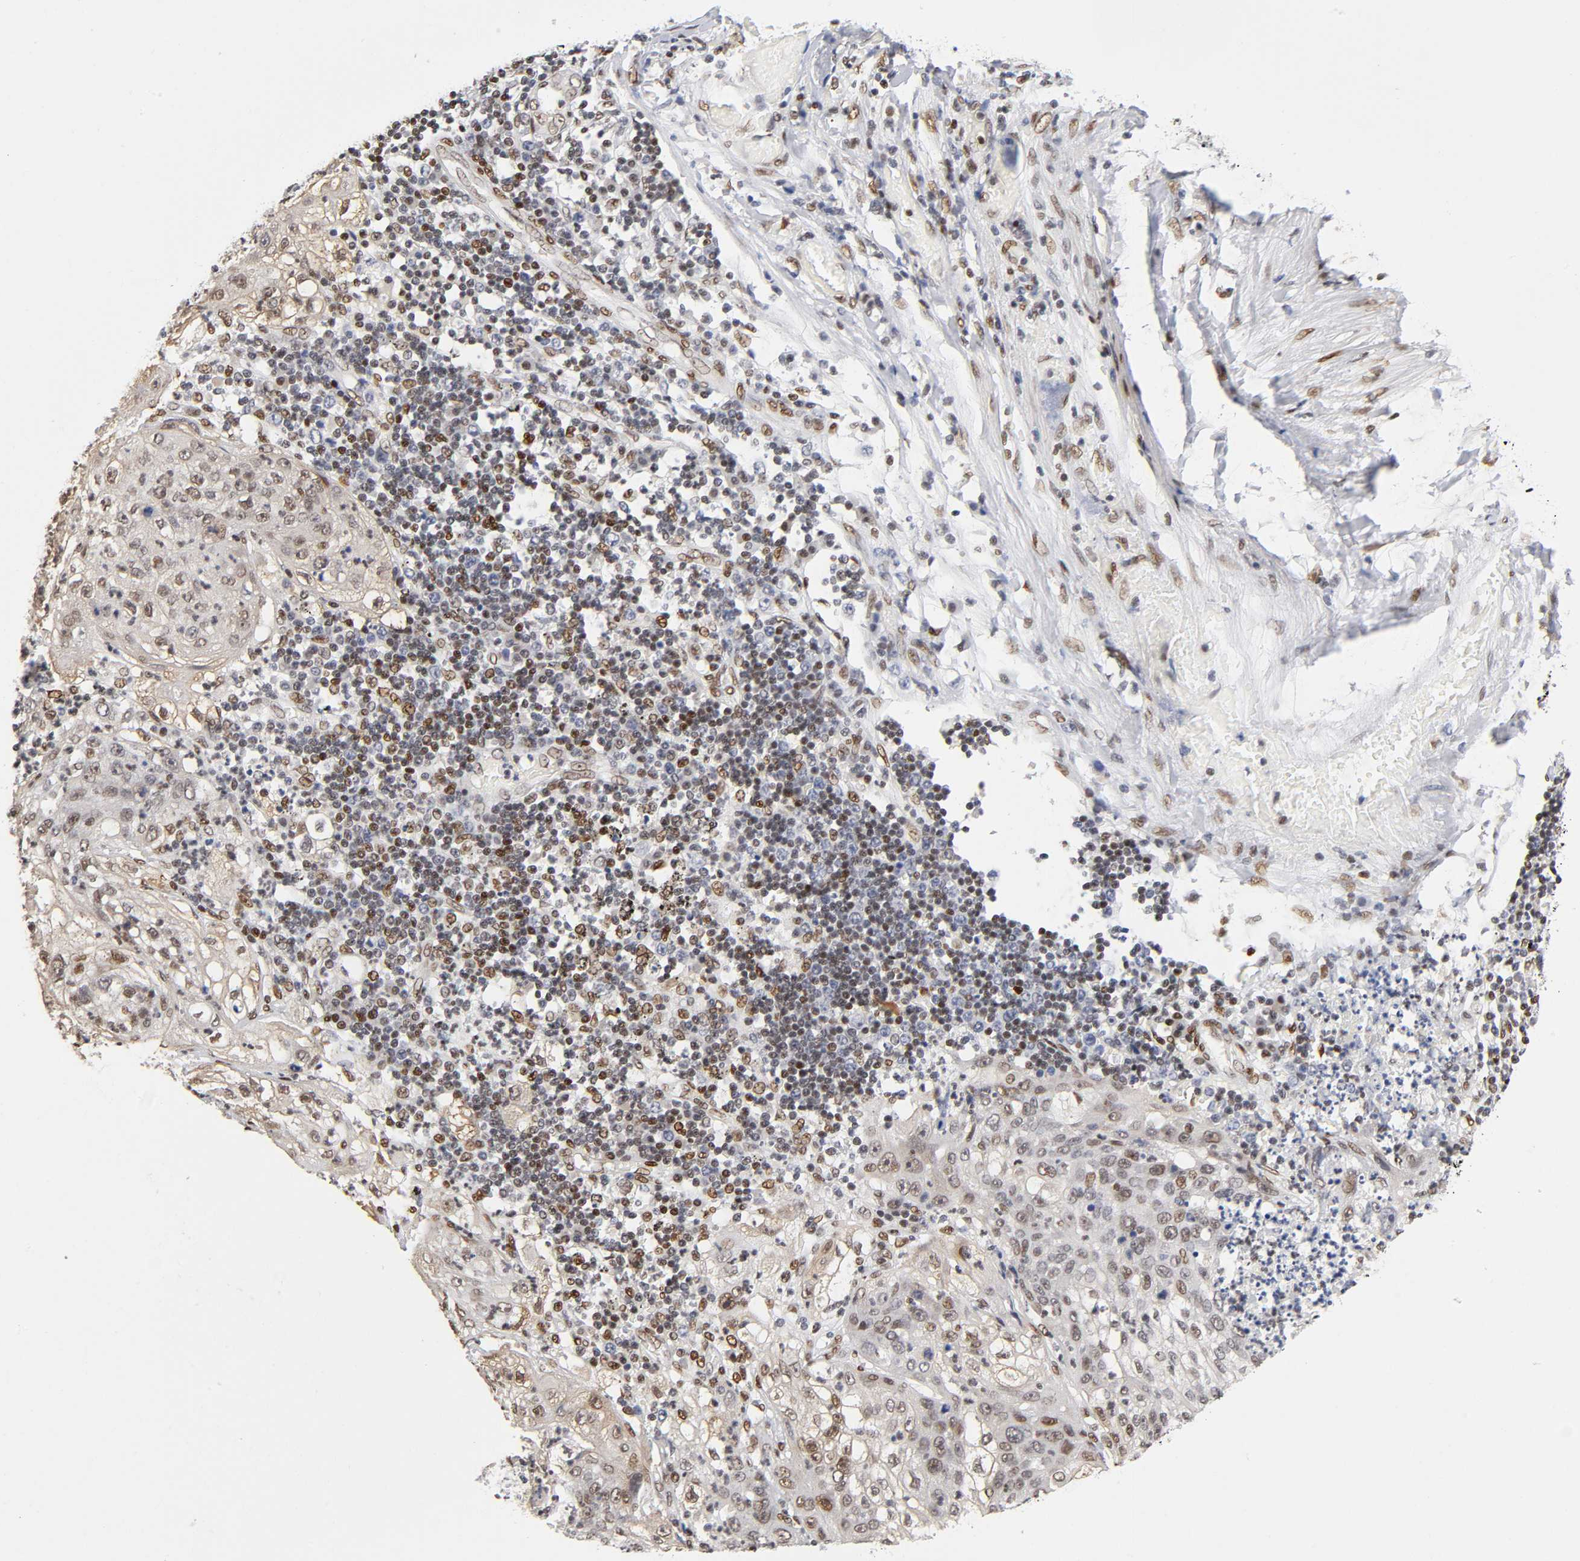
{"staining": {"intensity": "weak", "quantity": "<25%", "location": "cytoplasmic/membranous,nuclear"}, "tissue": "lung cancer", "cell_type": "Tumor cells", "image_type": "cancer", "snomed": [{"axis": "morphology", "description": "Inflammation, NOS"}, {"axis": "morphology", "description": "Squamous cell carcinoma, NOS"}, {"axis": "topography", "description": "Lymph node"}, {"axis": "topography", "description": "Soft tissue"}, {"axis": "topography", "description": "Lung"}], "caption": "IHC image of lung squamous cell carcinoma stained for a protein (brown), which reveals no expression in tumor cells. (DAB (3,3'-diaminobenzidine) IHC with hematoxylin counter stain).", "gene": "NR3C1", "patient": {"sex": "male", "age": 66}}